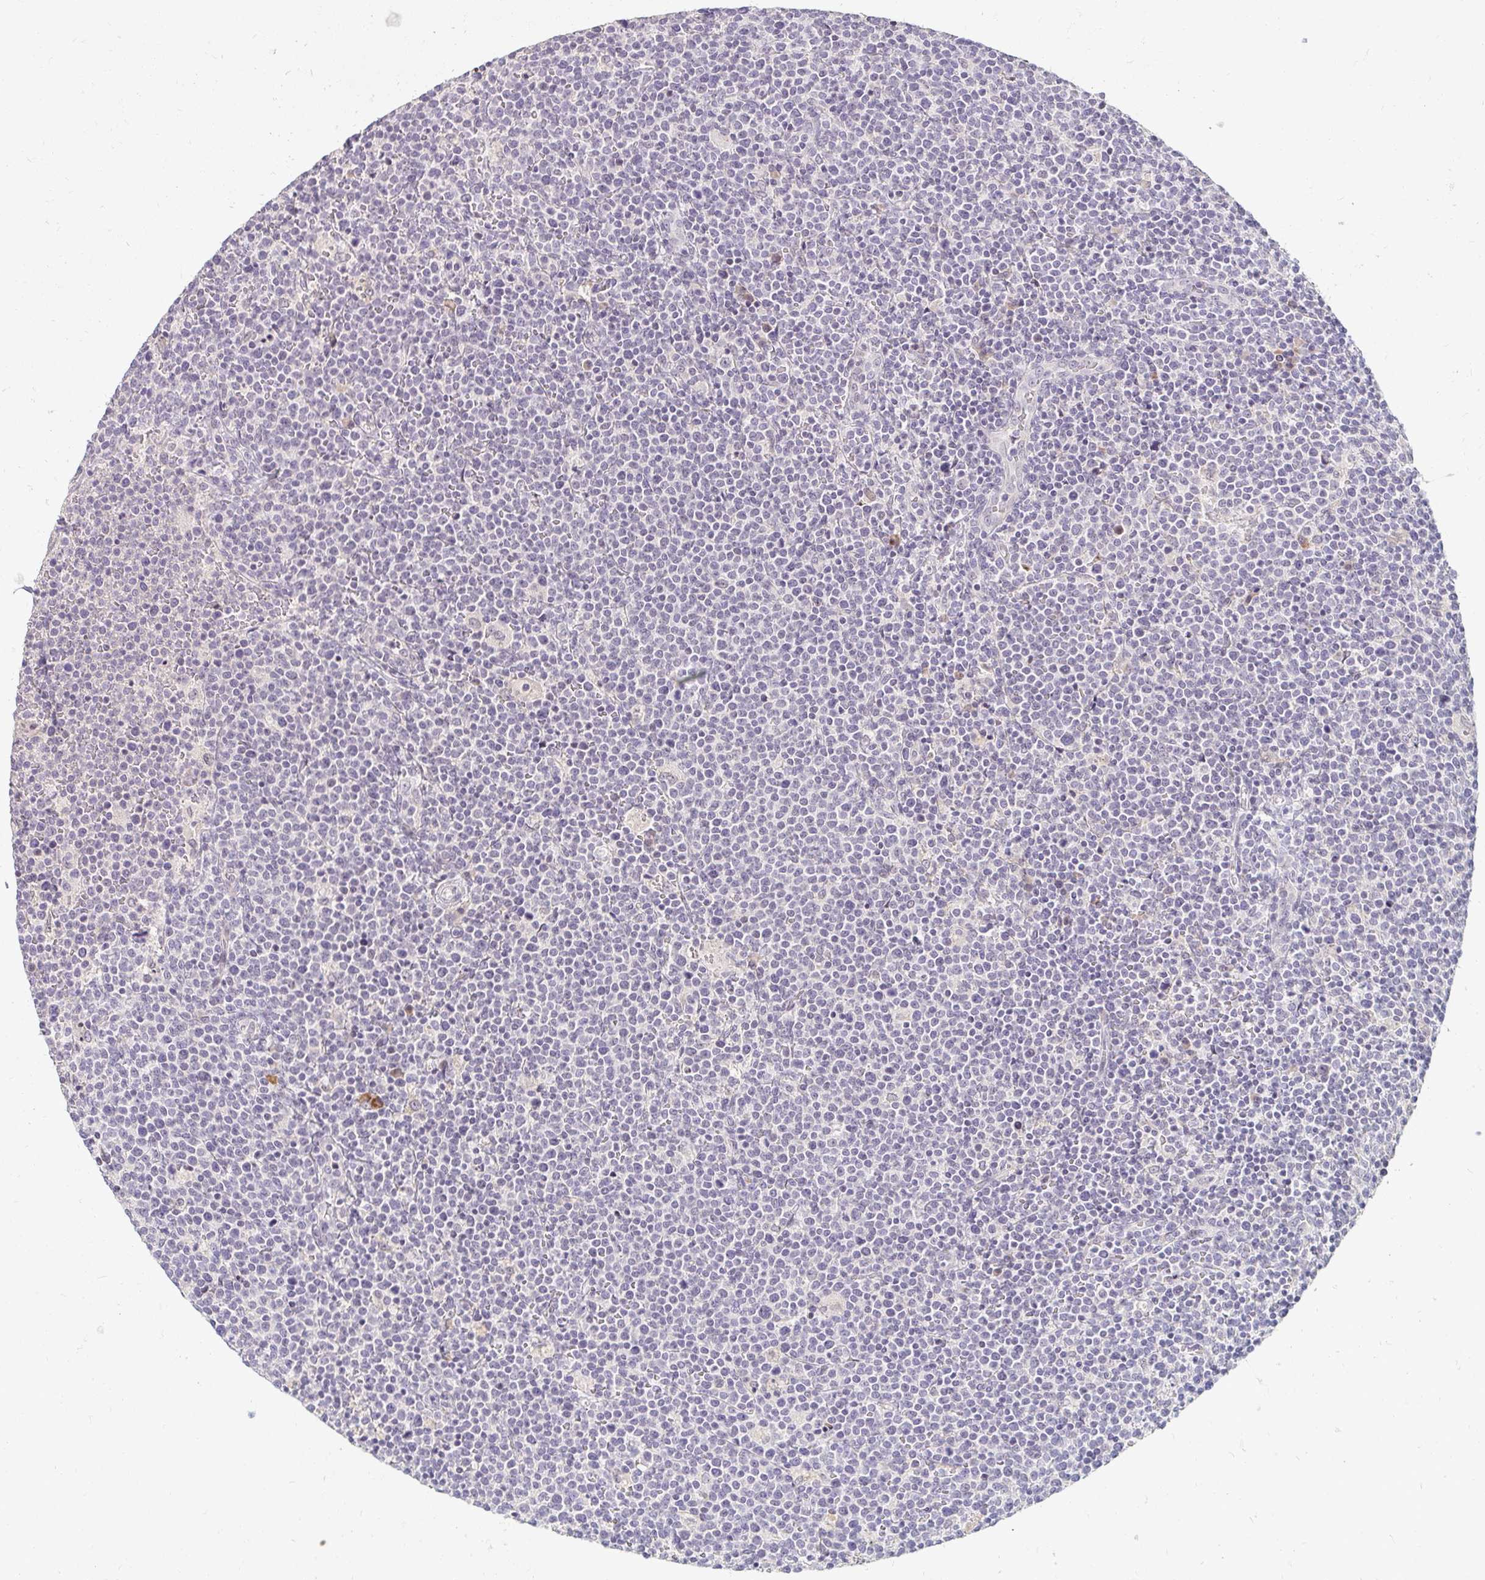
{"staining": {"intensity": "negative", "quantity": "none", "location": "none"}, "tissue": "lymphoma", "cell_type": "Tumor cells", "image_type": "cancer", "snomed": [{"axis": "morphology", "description": "Malignant lymphoma, non-Hodgkin's type, High grade"}, {"axis": "topography", "description": "Lymph node"}], "caption": "This is an immunohistochemistry photomicrograph of human high-grade malignant lymphoma, non-Hodgkin's type. There is no positivity in tumor cells.", "gene": "DDN", "patient": {"sex": "male", "age": 61}}